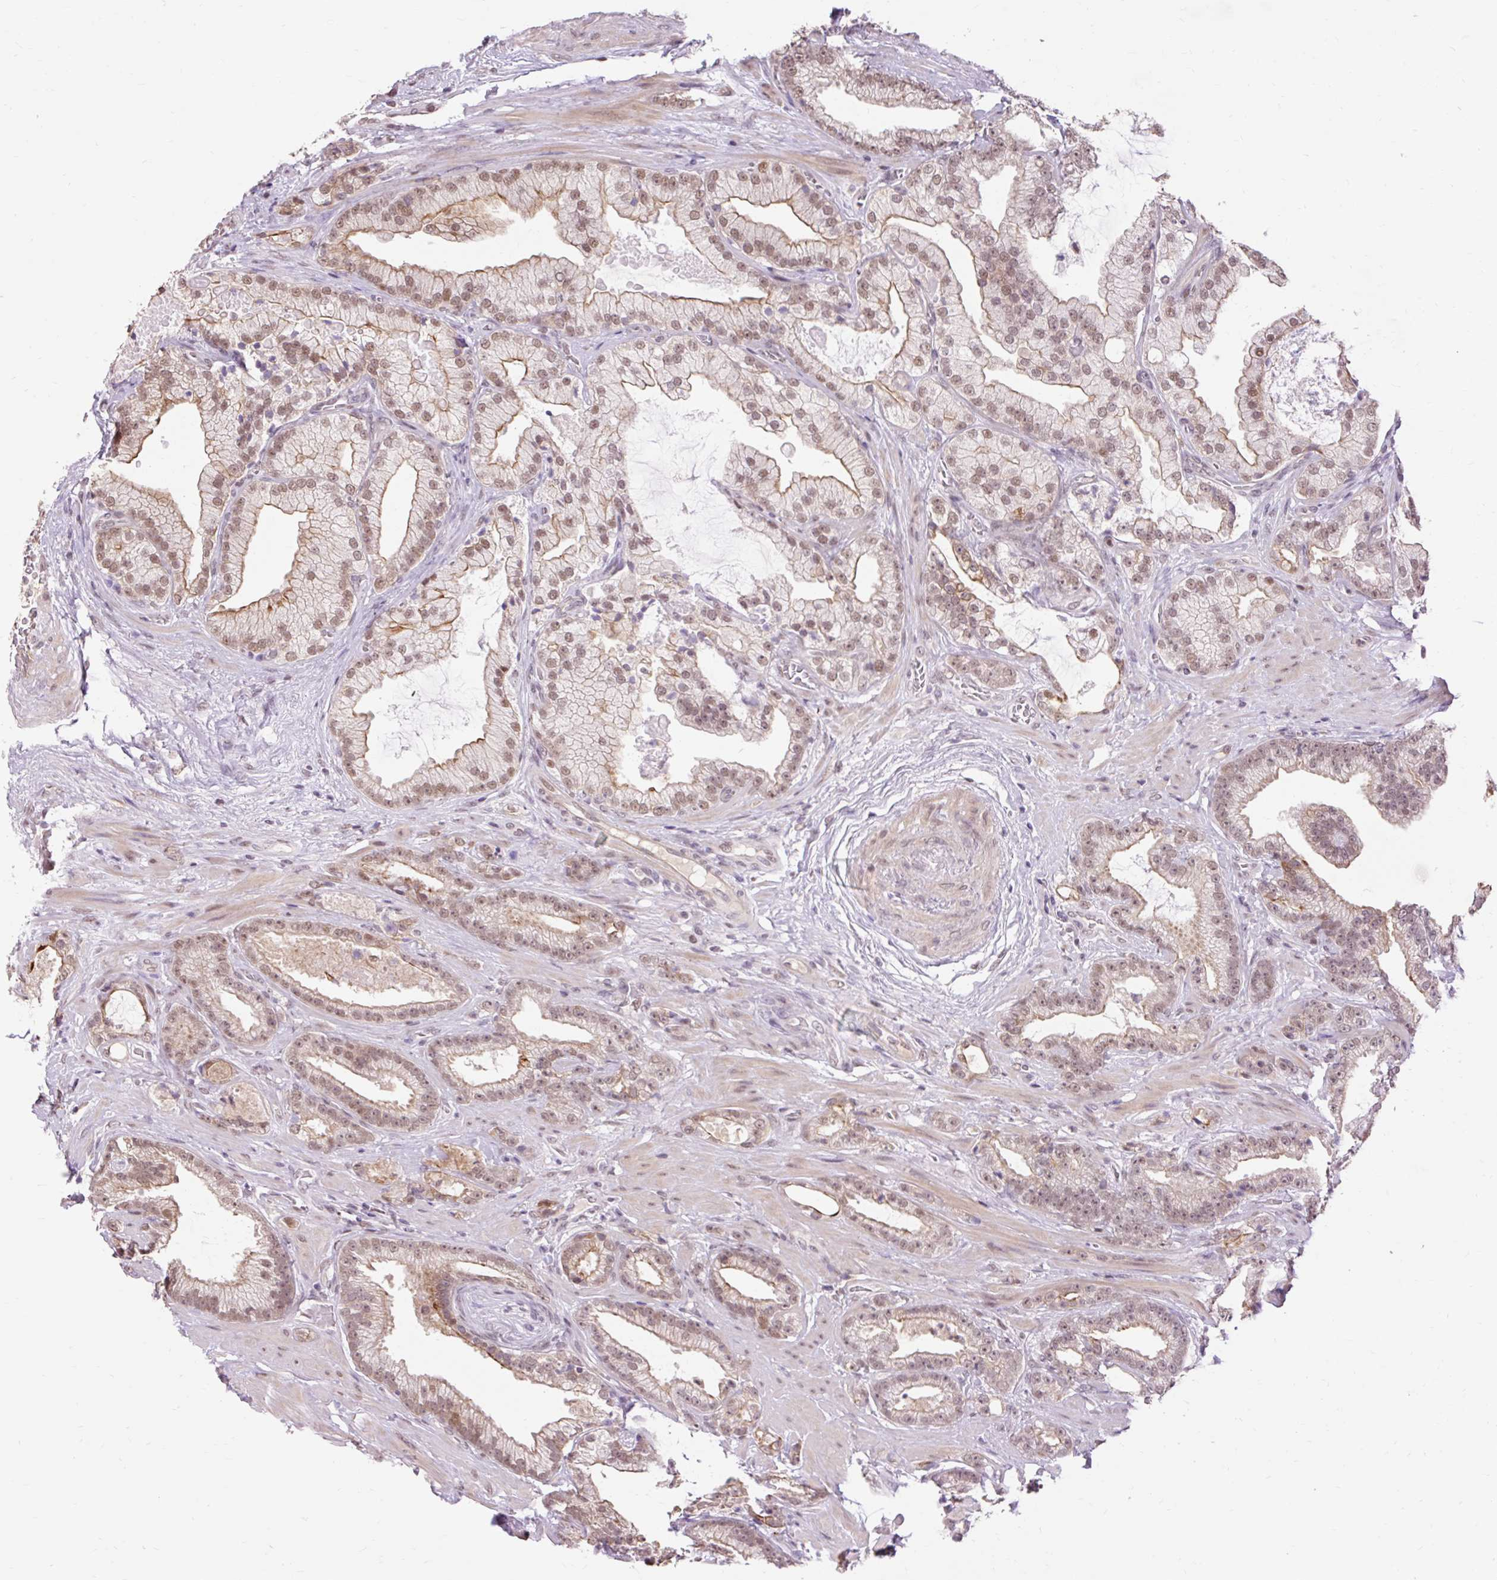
{"staining": {"intensity": "moderate", "quantity": ">75%", "location": "cytoplasmic/membranous,nuclear"}, "tissue": "prostate cancer", "cell_type": "Tumor cells", "image_type": "cancer", "snomed": [{"axis": "morphology", "description": "Adenocarcinoma, High grade"}, {"axis": "topography", "description": "Prostate"}], "caption": "Prostate adenocarcinoma (high-grade) was stained to show a protein in brown. There is medium levels of moderate cytoplasmic/membranous and nuclear expression in about >75% of tumor cells. (brown staining indicates protein expression, while blue staining denotes nuclei).", "gene": "NPIPB12", "patient": {"sex": "male", "age": 68}}